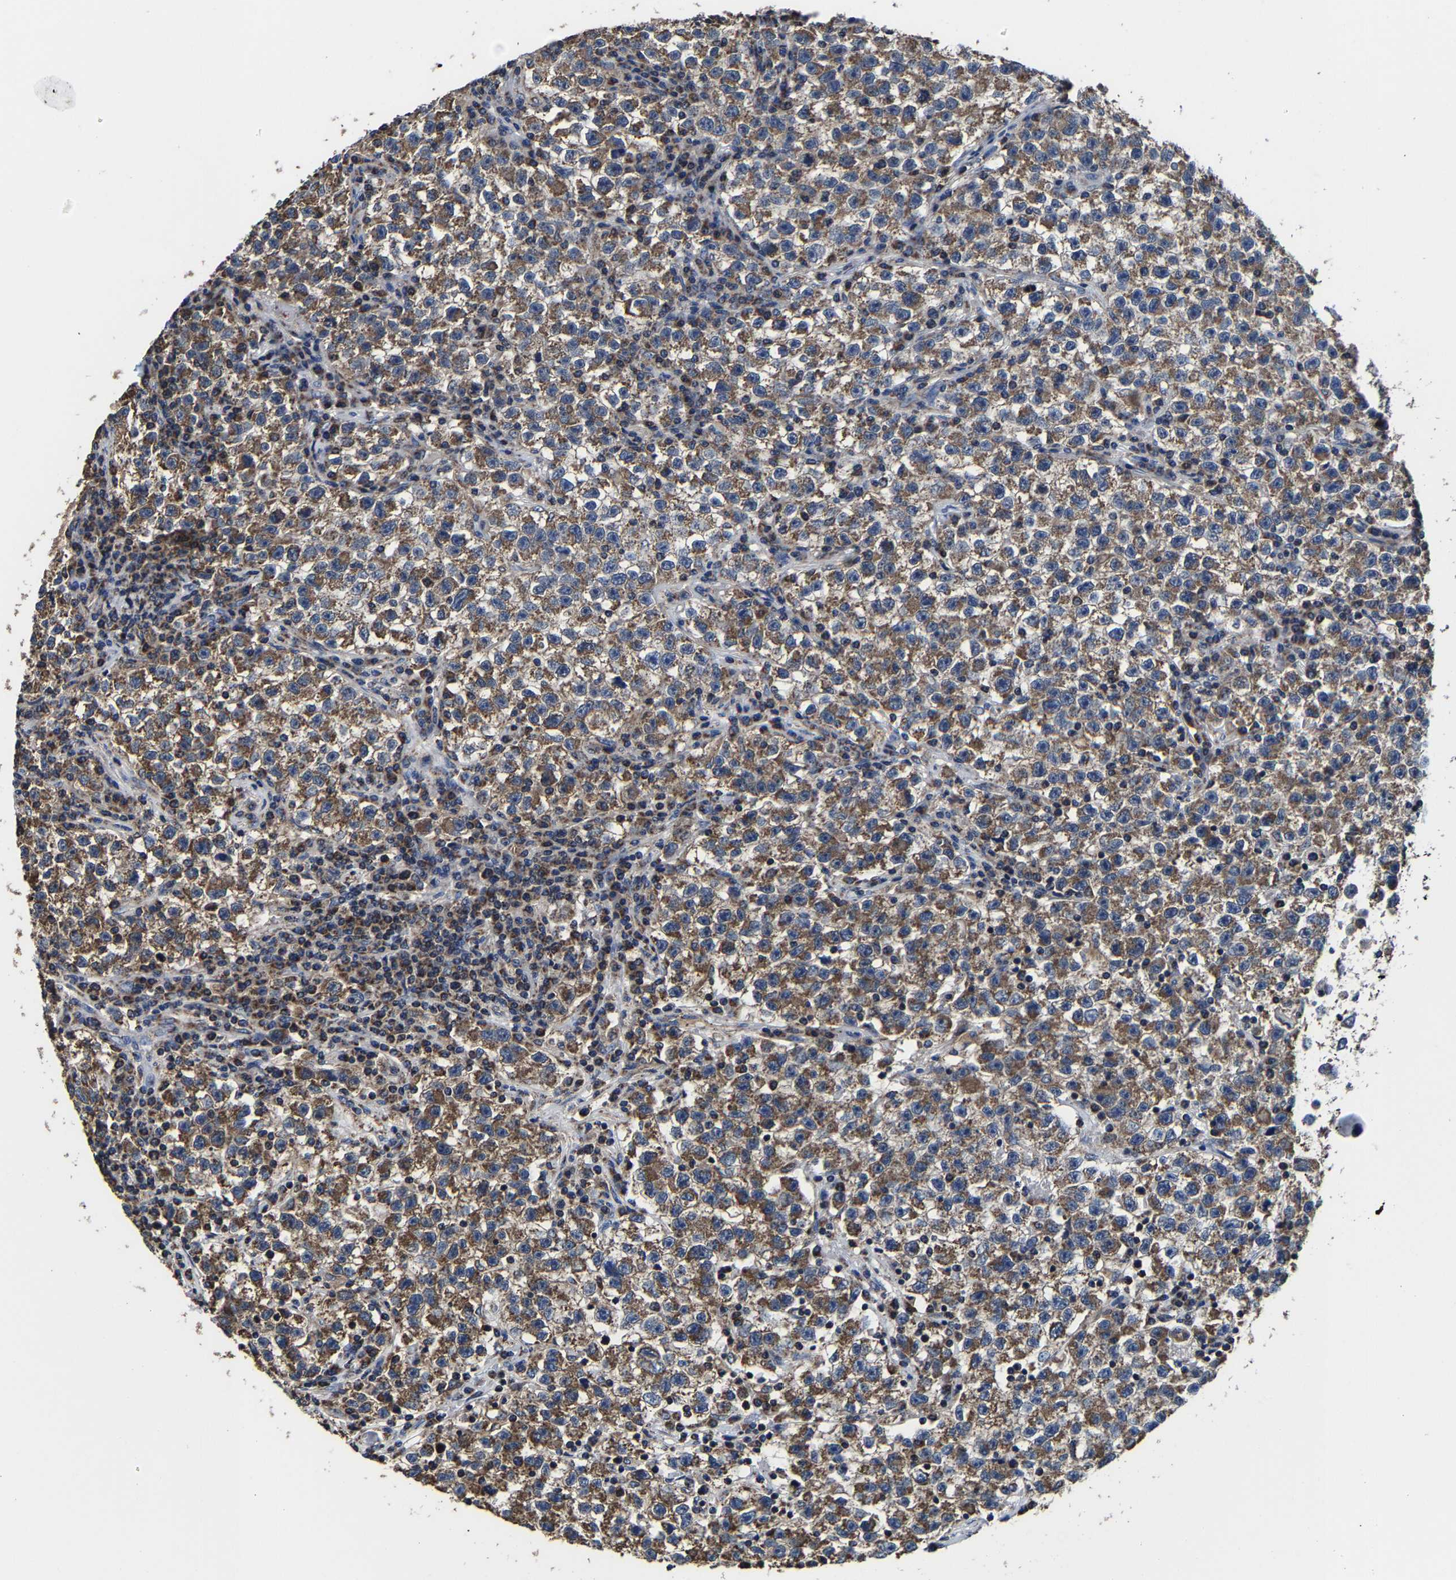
{"staining": {"intensity": "moderate", "quantity": ">75%", "location": "cytoplasmic/membranous"}, "tissue": "testis cancer", "cell_type": "Tumor cells", "image_type": "cancer", "snomed": [{"axis": "morphology", "description": "Seminoma, NOS"}, {"axis": "topography", "description": "Testis"}], "caption": "IHC micrograph of neoplastic tissue: human seminoma (testis) stained using immunohistochemistry (IHC) reveals medium levels of moderate protein expression localized specifically in the cytoplasmic/membranous of tumor cells, appearing as a cytoplasmic/membranous brown color.", "gene": "ZCCHC7", "patient": {"sex": "male", "age": 22}}